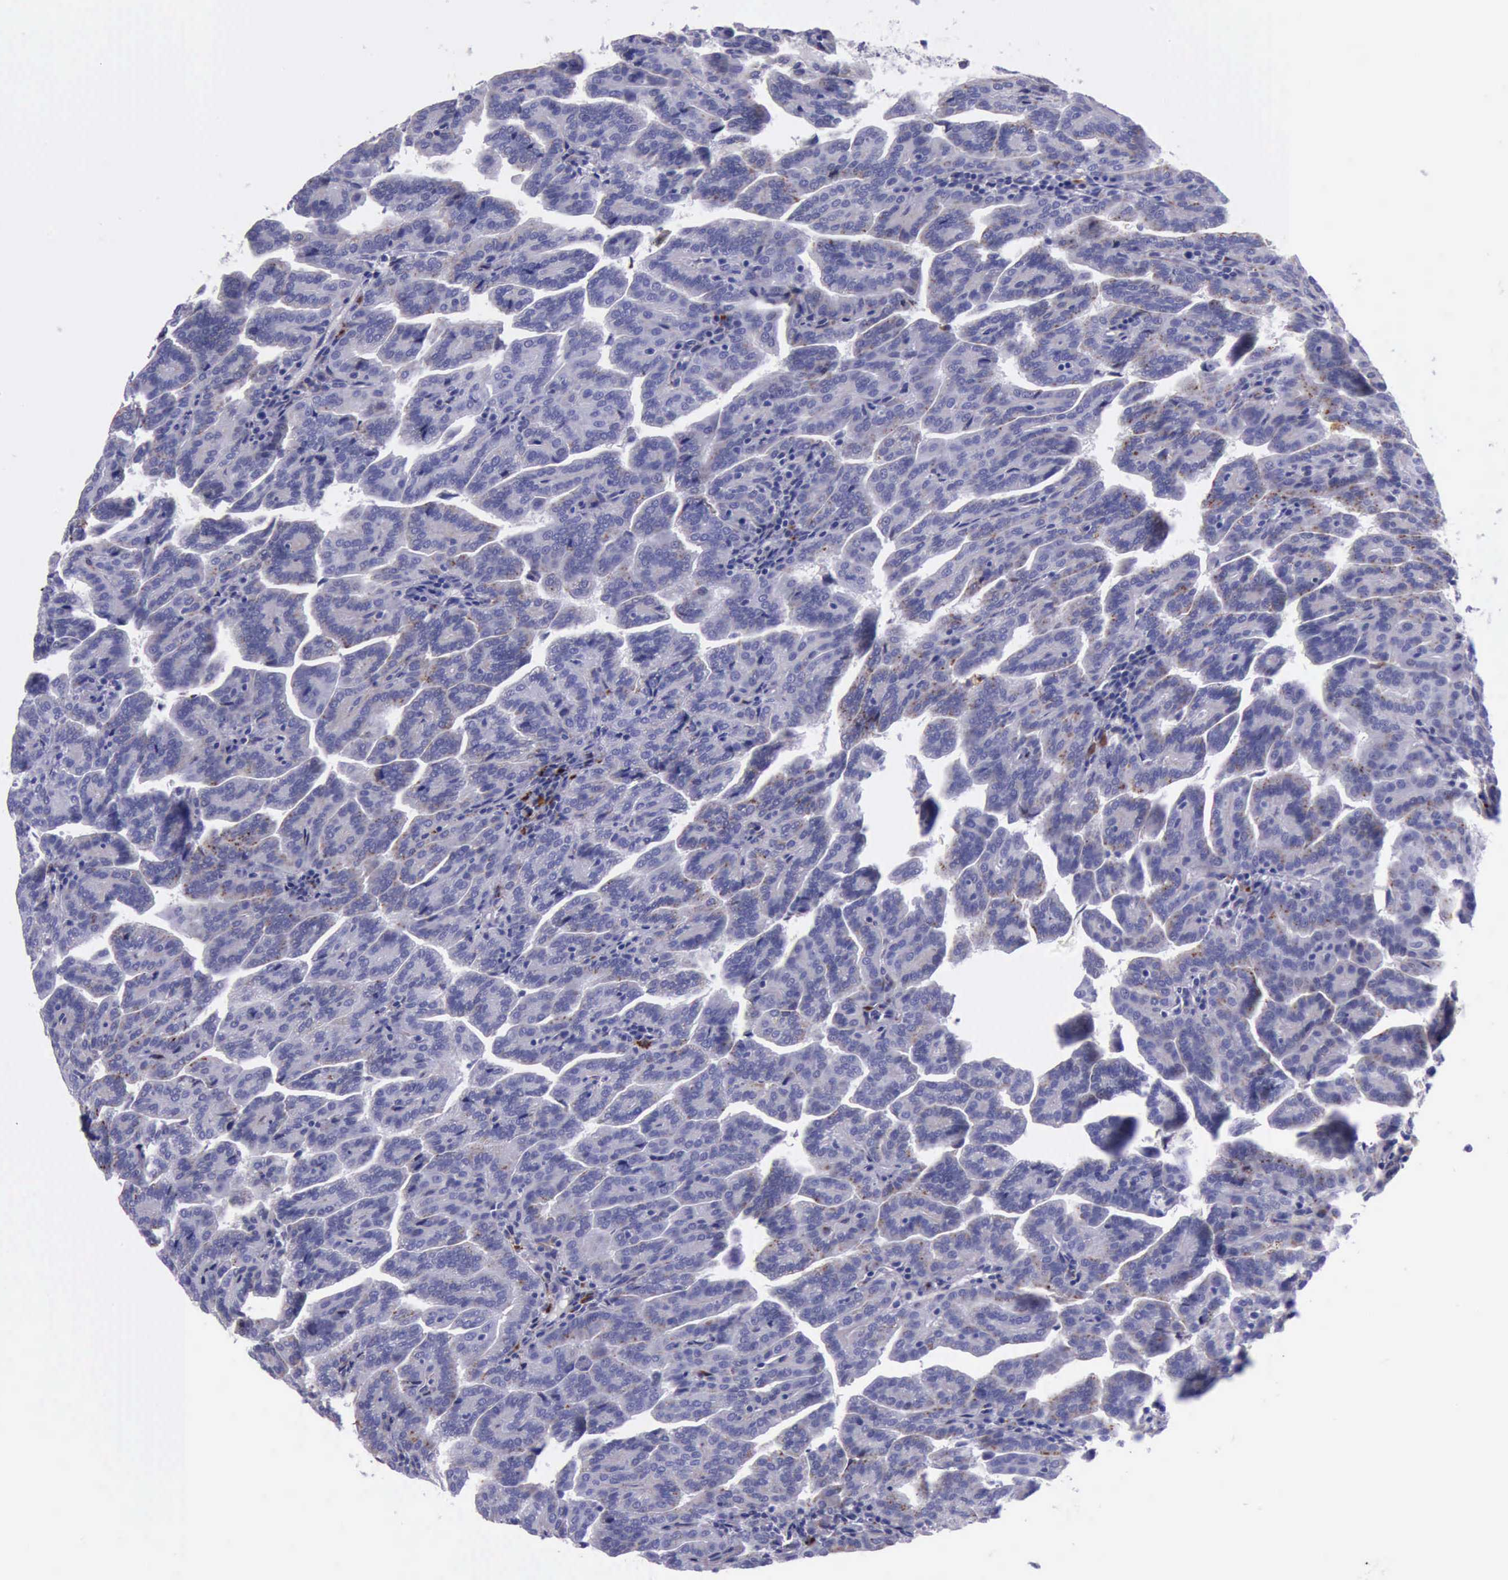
{"staining": {"intensity": "weak", "quantity": "<25%", "location": "cytoplasmic/membranous"}, "tissue": "renal cancer", "cell_type": "Tumor cells", "image_type": "cancer", "snomed": [{"axis": "morphology", "description": "Adenocarcinoma, NOS"}, {"axis": "topography", "description": "Kidney"}], "caption": "Immunohistochemistry (IHC) histopathology image of neoplastic tissue: adenocarcinoma (renal) stained with DAB exhibits no significant protein positivity in tumor cells. The staining is performed using DAB (3,3'-diaminobenzidine) brown chromogen with nuclei counter-stained in using hematoxylin.", "gene": "GLA", "patient": {"sex": "male", "age": 61}}